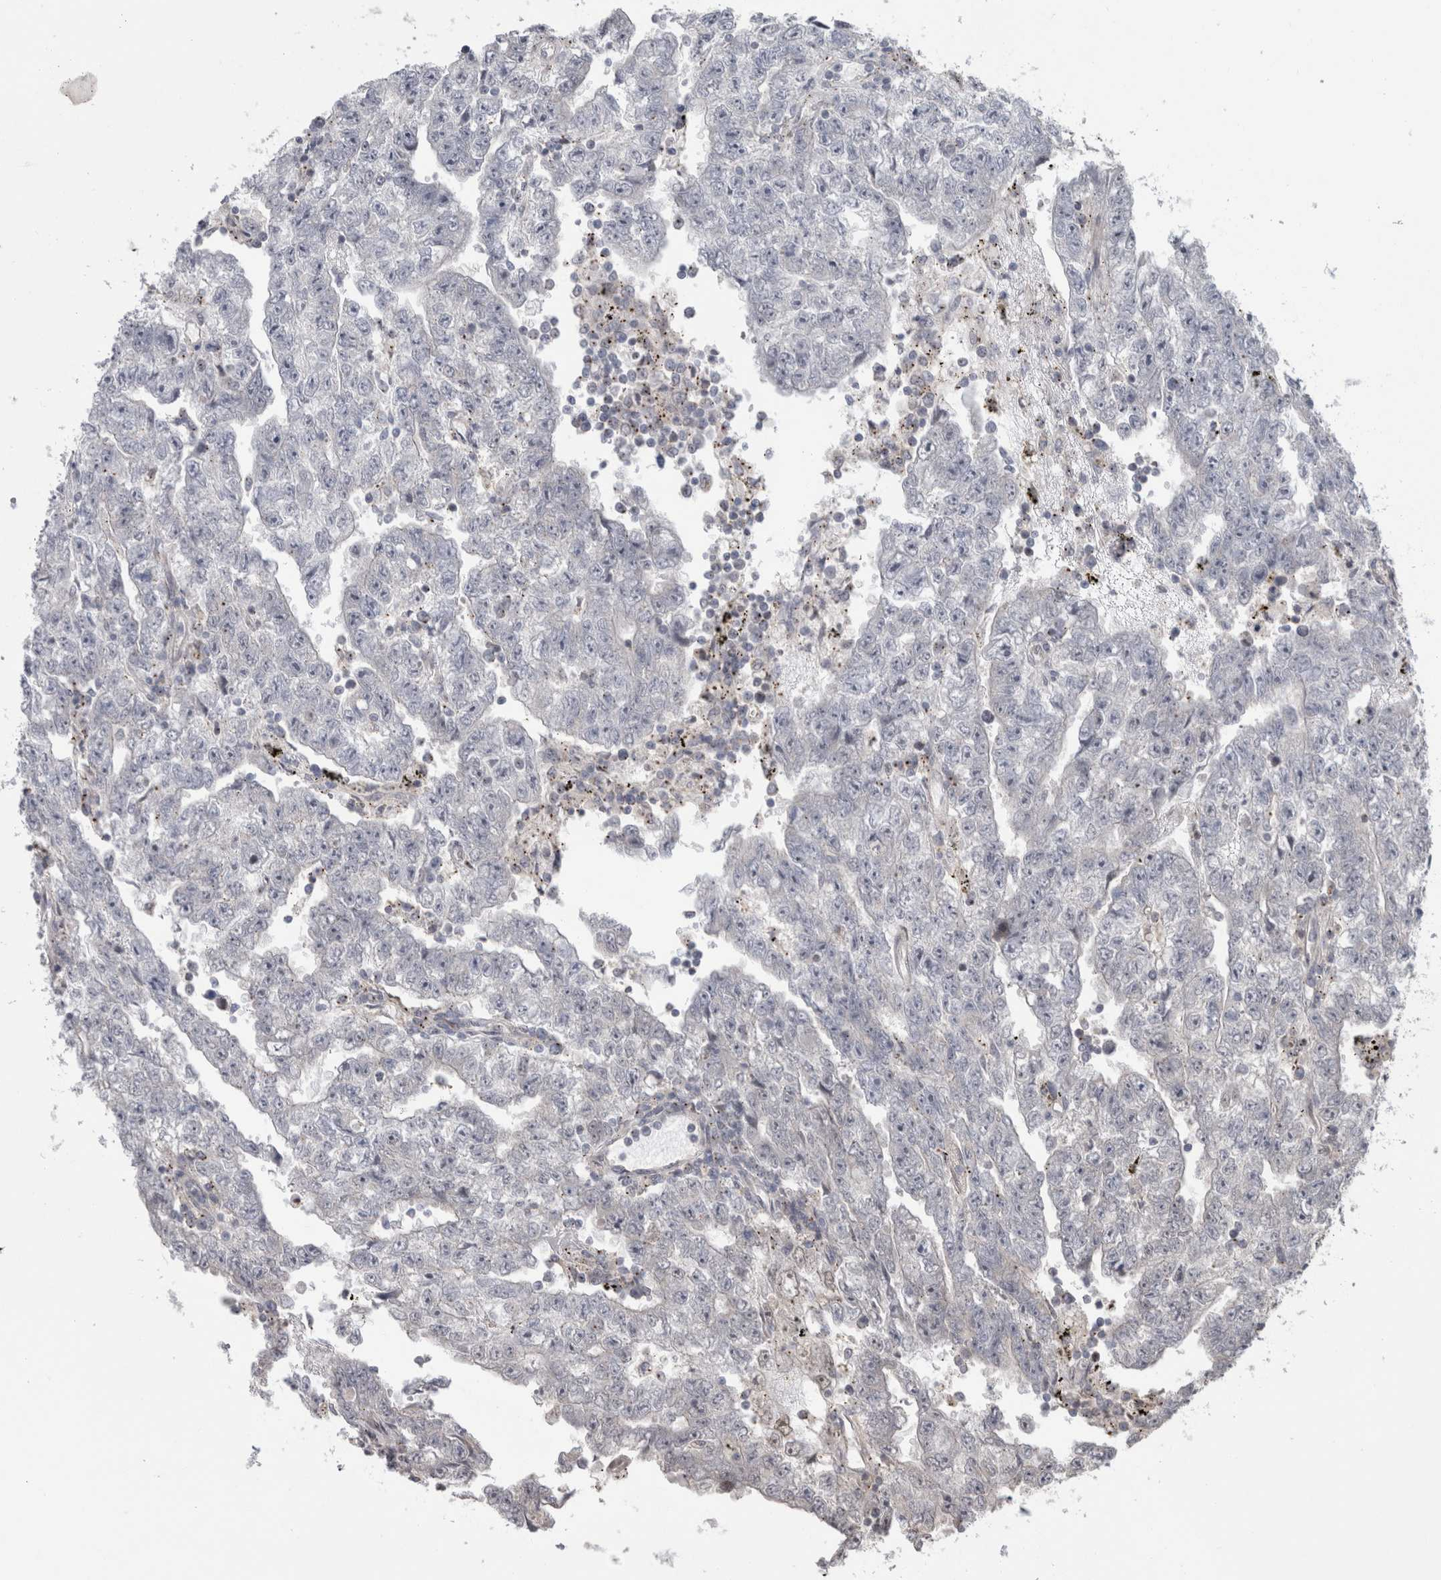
{"staining": {"intensity": "negative", "quantity": "none", "location": "none"}, "tissue": "testis cancer", "cell_type": "Tumor cells", "image_type": "cancer", "snomed": [{"axis": "morphology", "description": "Carcinoma, Embryonal, NOS"}, {"axis": "topography", "description": "Testis"}], "caption": "Tumor cells show no significant expression in testis cancer (embryonal carcinoma). (DAB (3,3'-diaminobenzidine) IHC, high magnification).", "gene": "MTBP", "patient": {"sex": "male", "age": 25}}